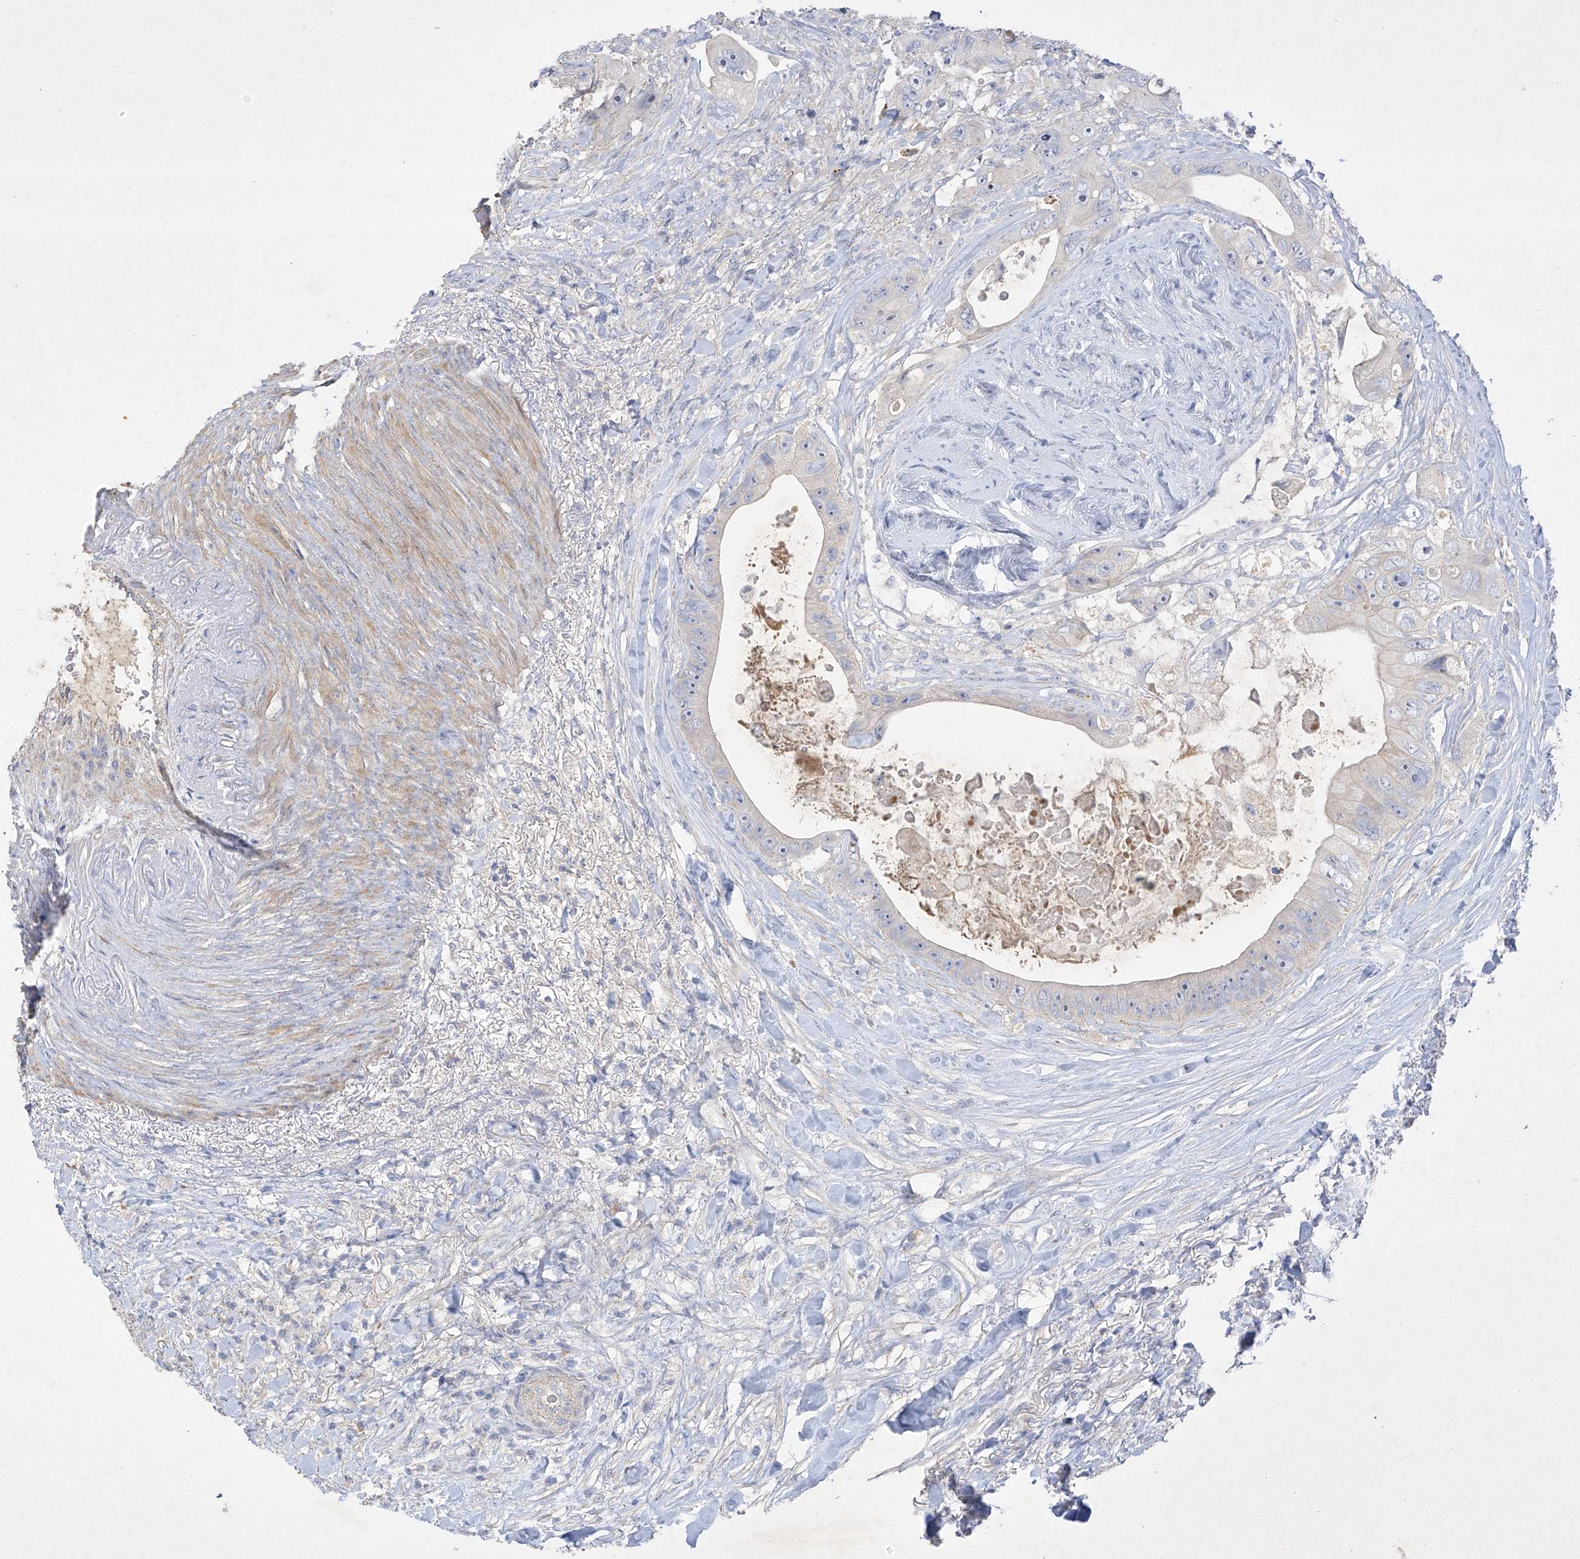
{"staining": {"intensity": "negative", "quantity": "none", "location": "none"}, "tissue": "colorectal cancer", "cell_type": "Tumor cells", "image_type": "cancer", "snomed": [{"axis": "morphology", "description": "Adenocarcinoma, NOS"}, {"axis": "topography", "description": "Colon"}], "caption": "Tumor cells show no significant protein expression in colorectal adenocarcinoma.", "gene": "PRSS12", "patient": {"sex": "female", "age": 46}}